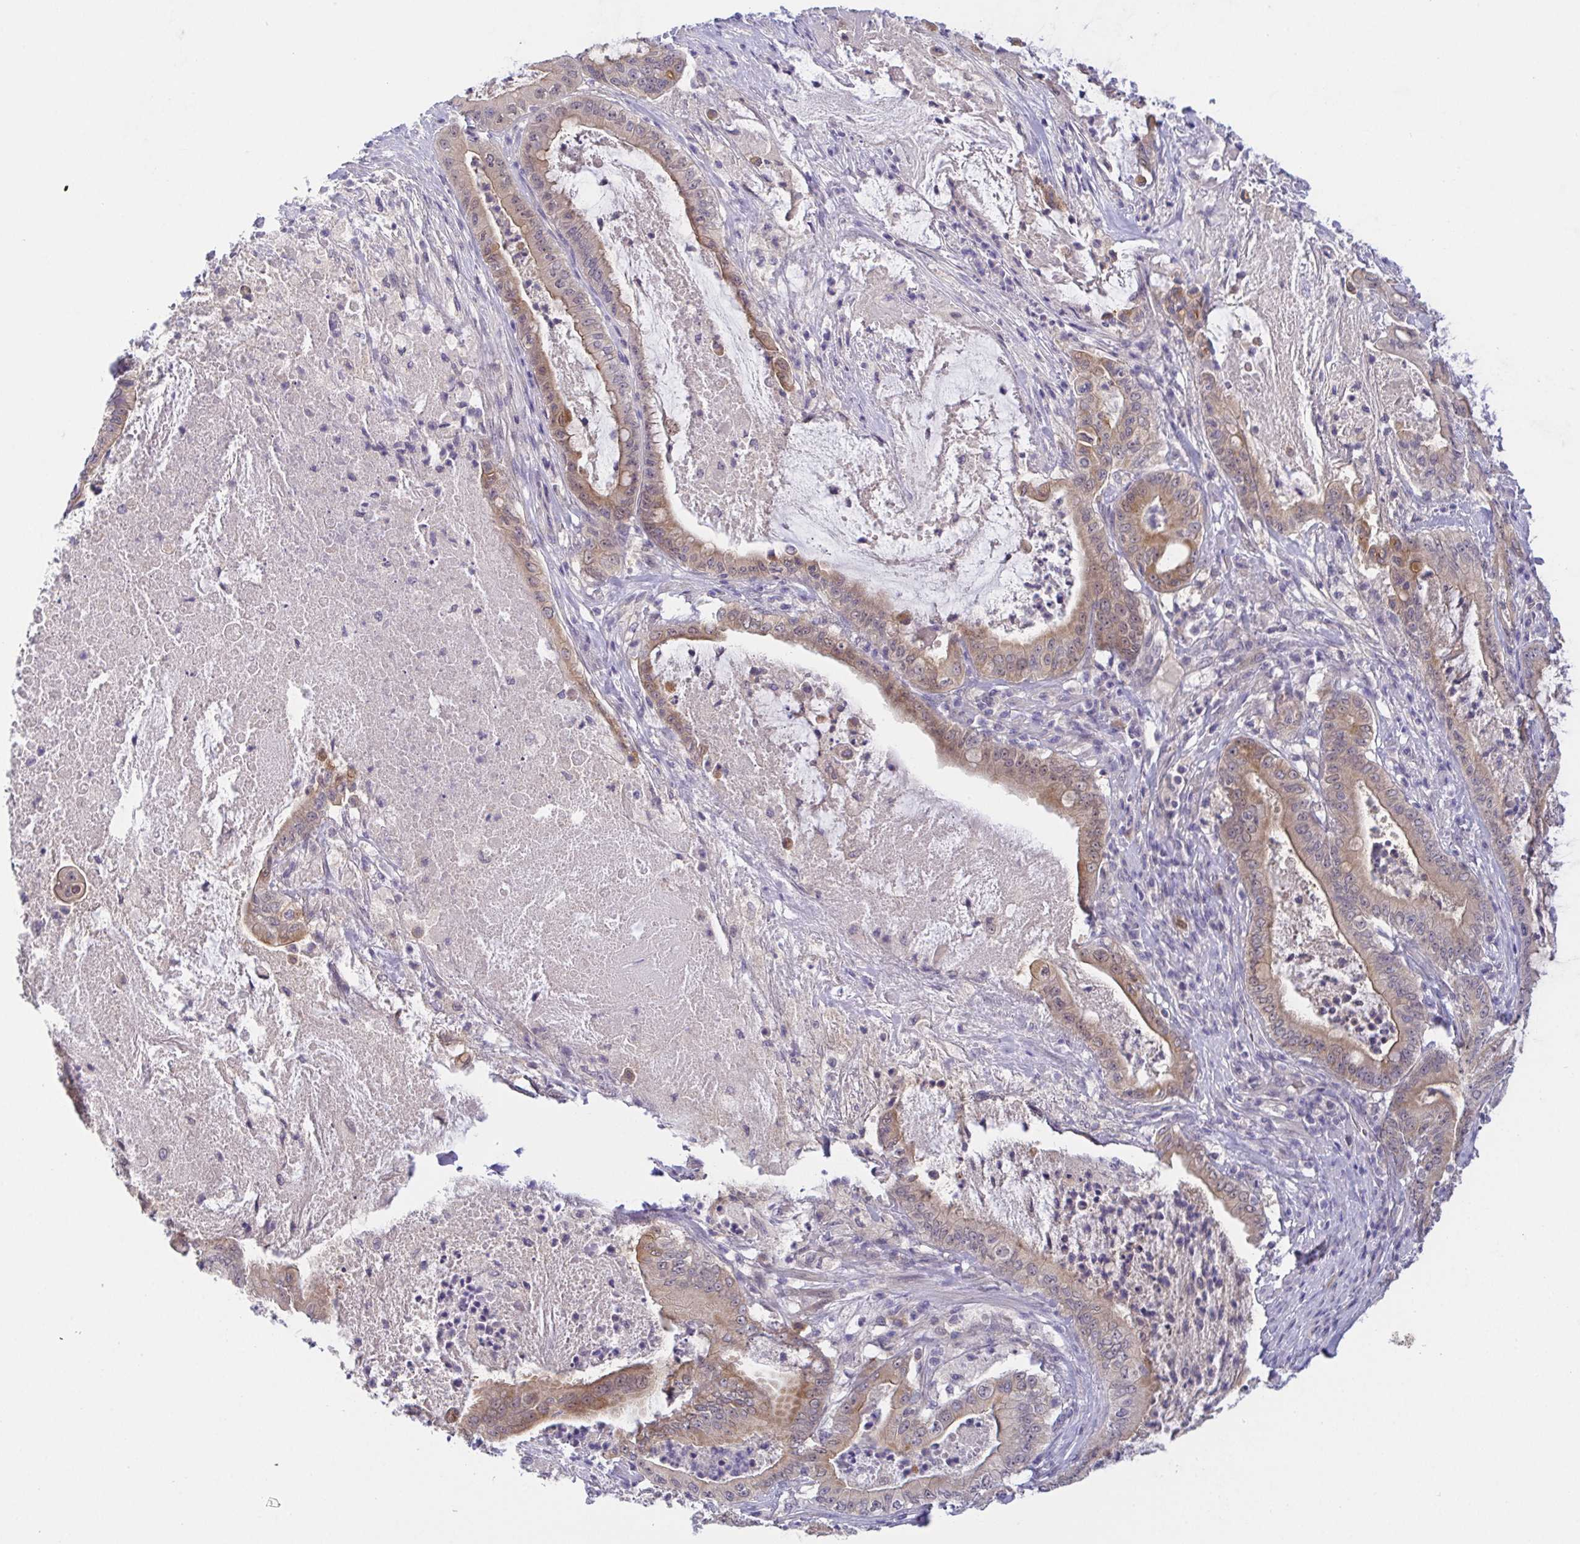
{"staining": {"intensity": "weak", "quantity": ">75%", "location": "cytoplasmic/membranous"}, "tissue": "pancreatic cancer", "cell_type": "Tumor cells", "image_type": "cancer", "snomed": [{"axis": "morphology", "description": "Adenocarcinoma, NOS"}, {"axis": "topography", "description": "Pancreas"}], "caption": "Immunohistochemical staining of human pancreatic adenocarcinoma shows weak cytoplasmic/membranous protein staining in about >75% of tumor cells.", "gene": "BCL2L1", "patient": {"sex": "male", "age": 71}}